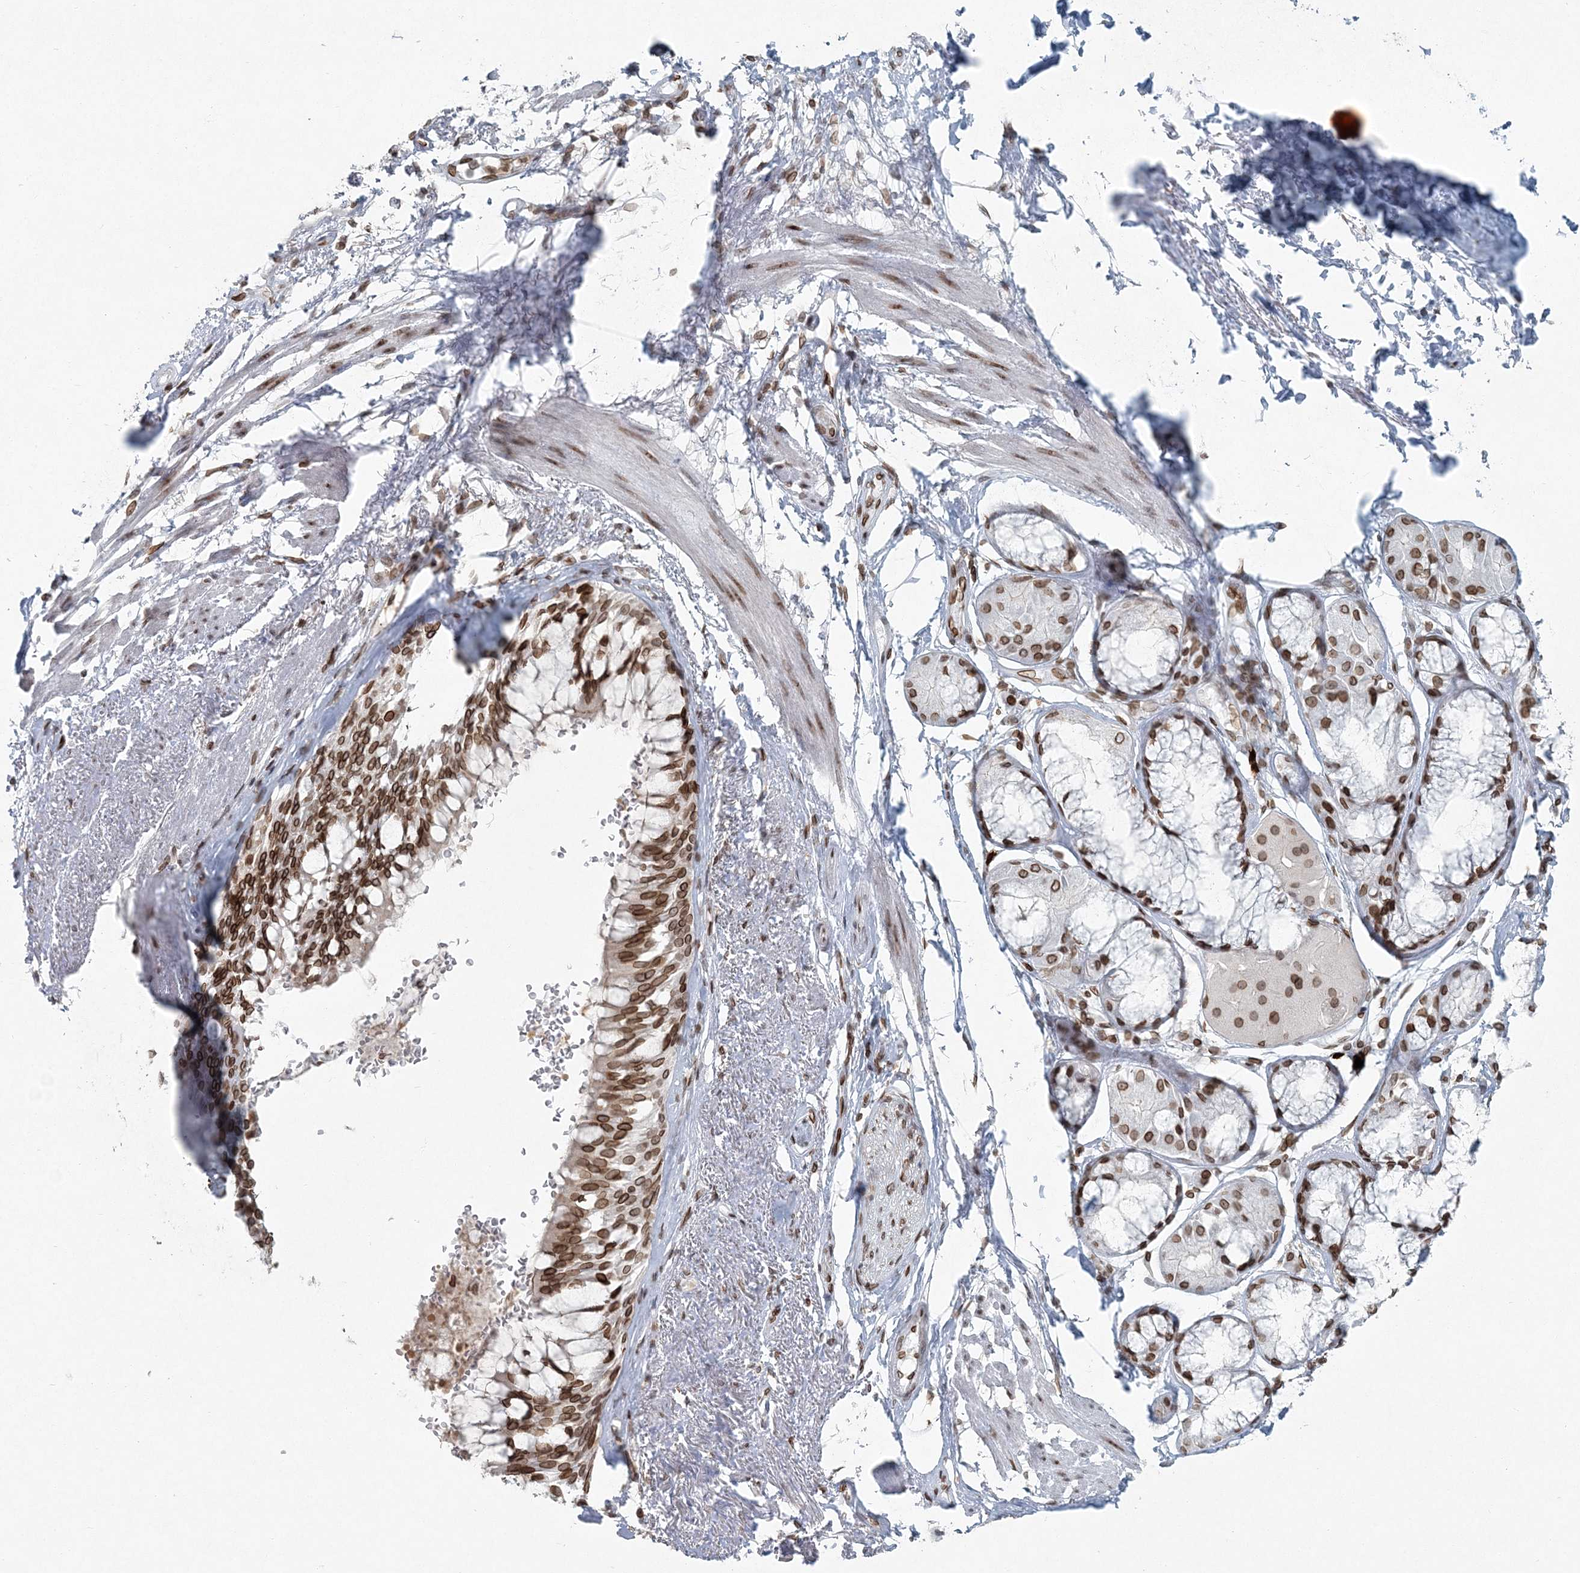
{"staining": {"intensity": "negative", "quantity": "none", "location": "none"}, "tissue": "adipose tissue", "cell_type": "Adipocytes", "image_type": "normal", "snomed": [{"axis": "morphology", "description": "Normal tissue, NOS"}, {"axis": "topography", "description": "Bronchus"}], "caption": "High magnification brightfield microscopy of unremarkable adipose tissue stained with DAB (brown) and counterstained with hematoxylin (blue): adipocytes show no significant expression. (Brightfield microscopy of DAB (3,3'-diaminobenzidine) IHC at high magnification).", "gene": "GJD4", "patient": {"sex": "male", "age": 66}}